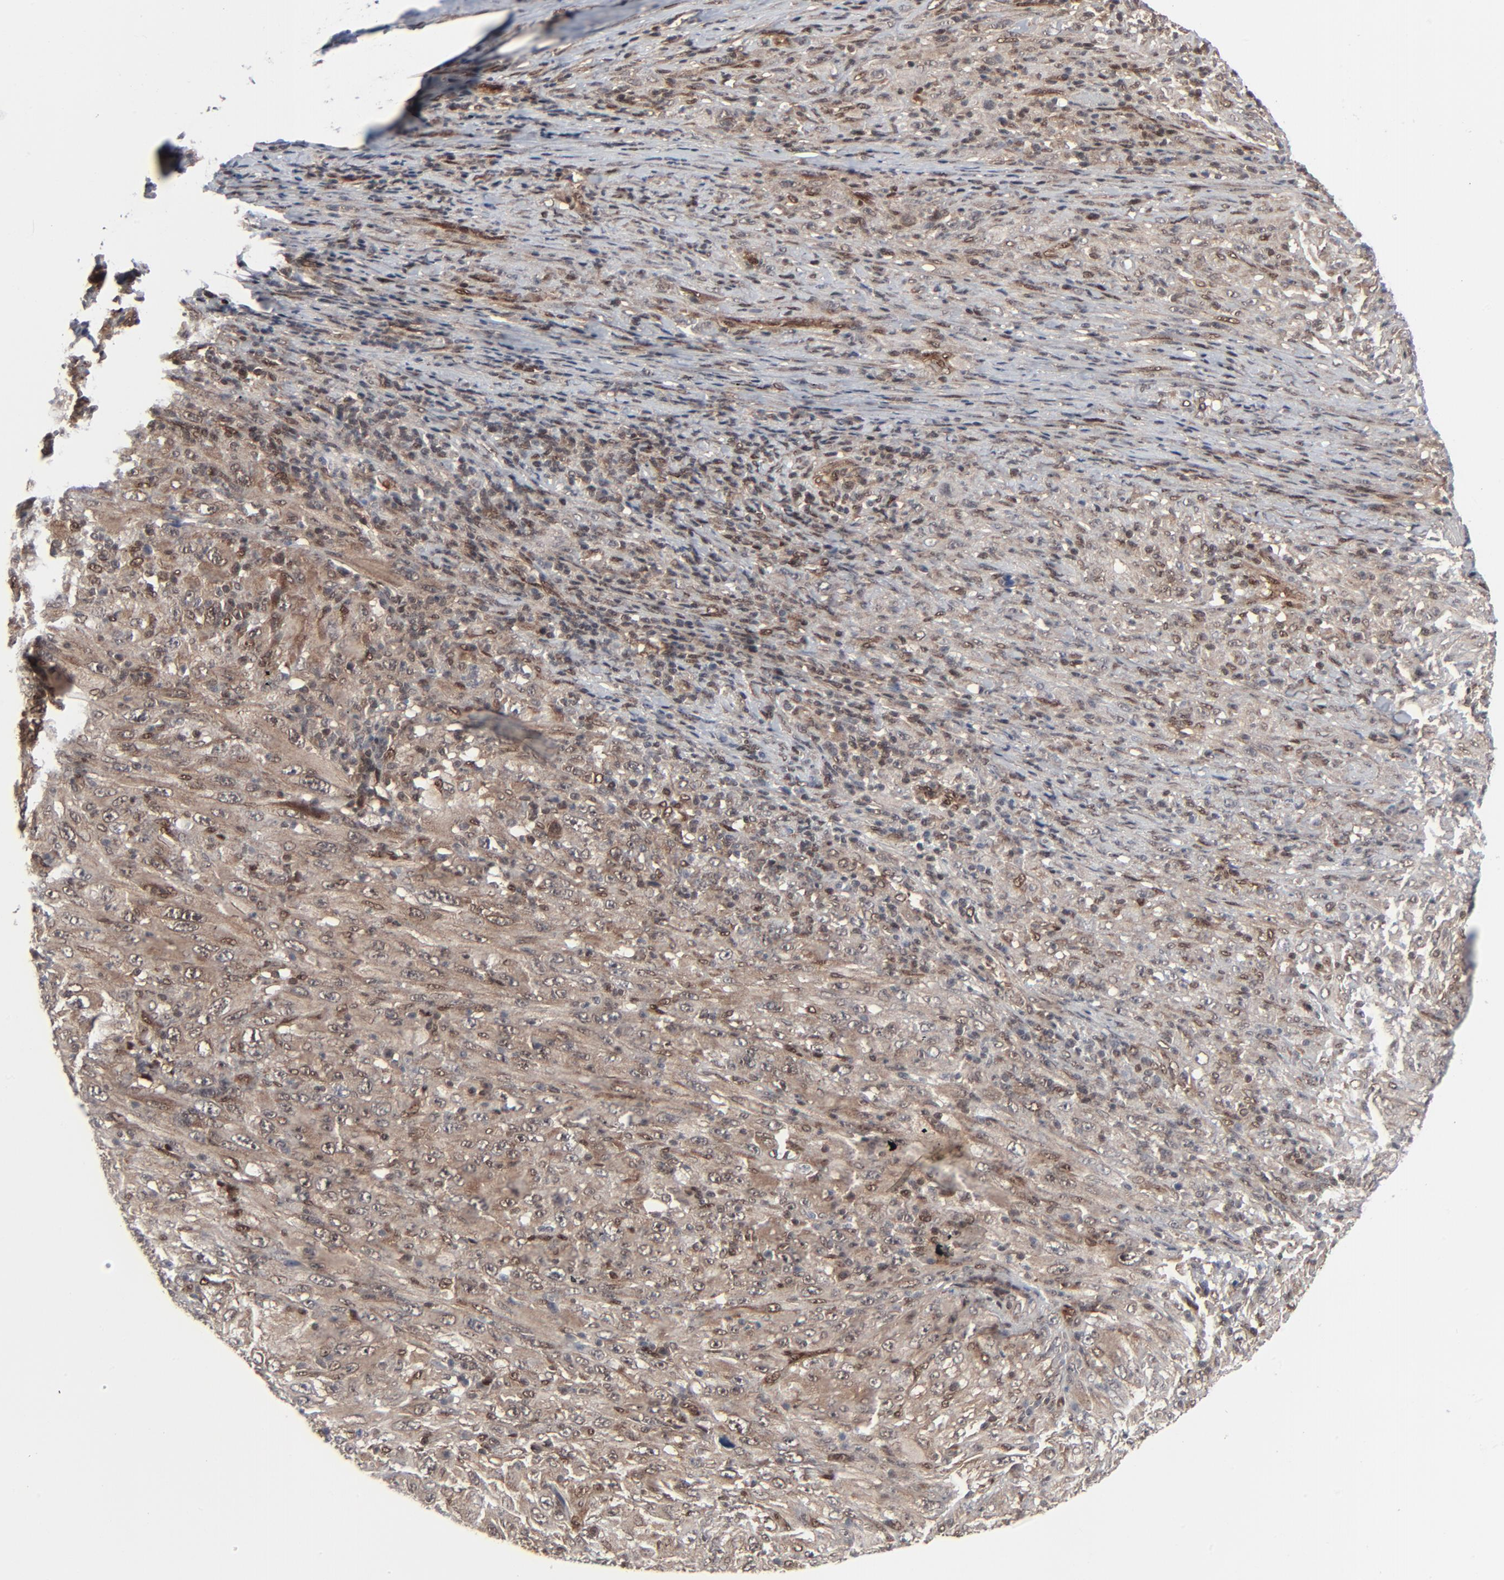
{"staining": {"intensity": "moderate", "quantity": ">75%", "location": "cytoplasmic/membranous,nuclear"}, "tissue": "melanoma", "cell_type": "Tumor cells", "image_type": "cancer", "snomed": [{"axis": "morphology", "description": "Malignant melanoma, Metastatic site"}, {"axis": "topography", "description": "Skin"}], "caption": "Brown immunohistochemical staining in human malignant melanoma (metastatic site) shows moderate cytoplasmic/membranous and nuclear positivity in about >75% of tumor cells.", "gene": "AKT1", "patient": {"sex": "female", "age": 56}}